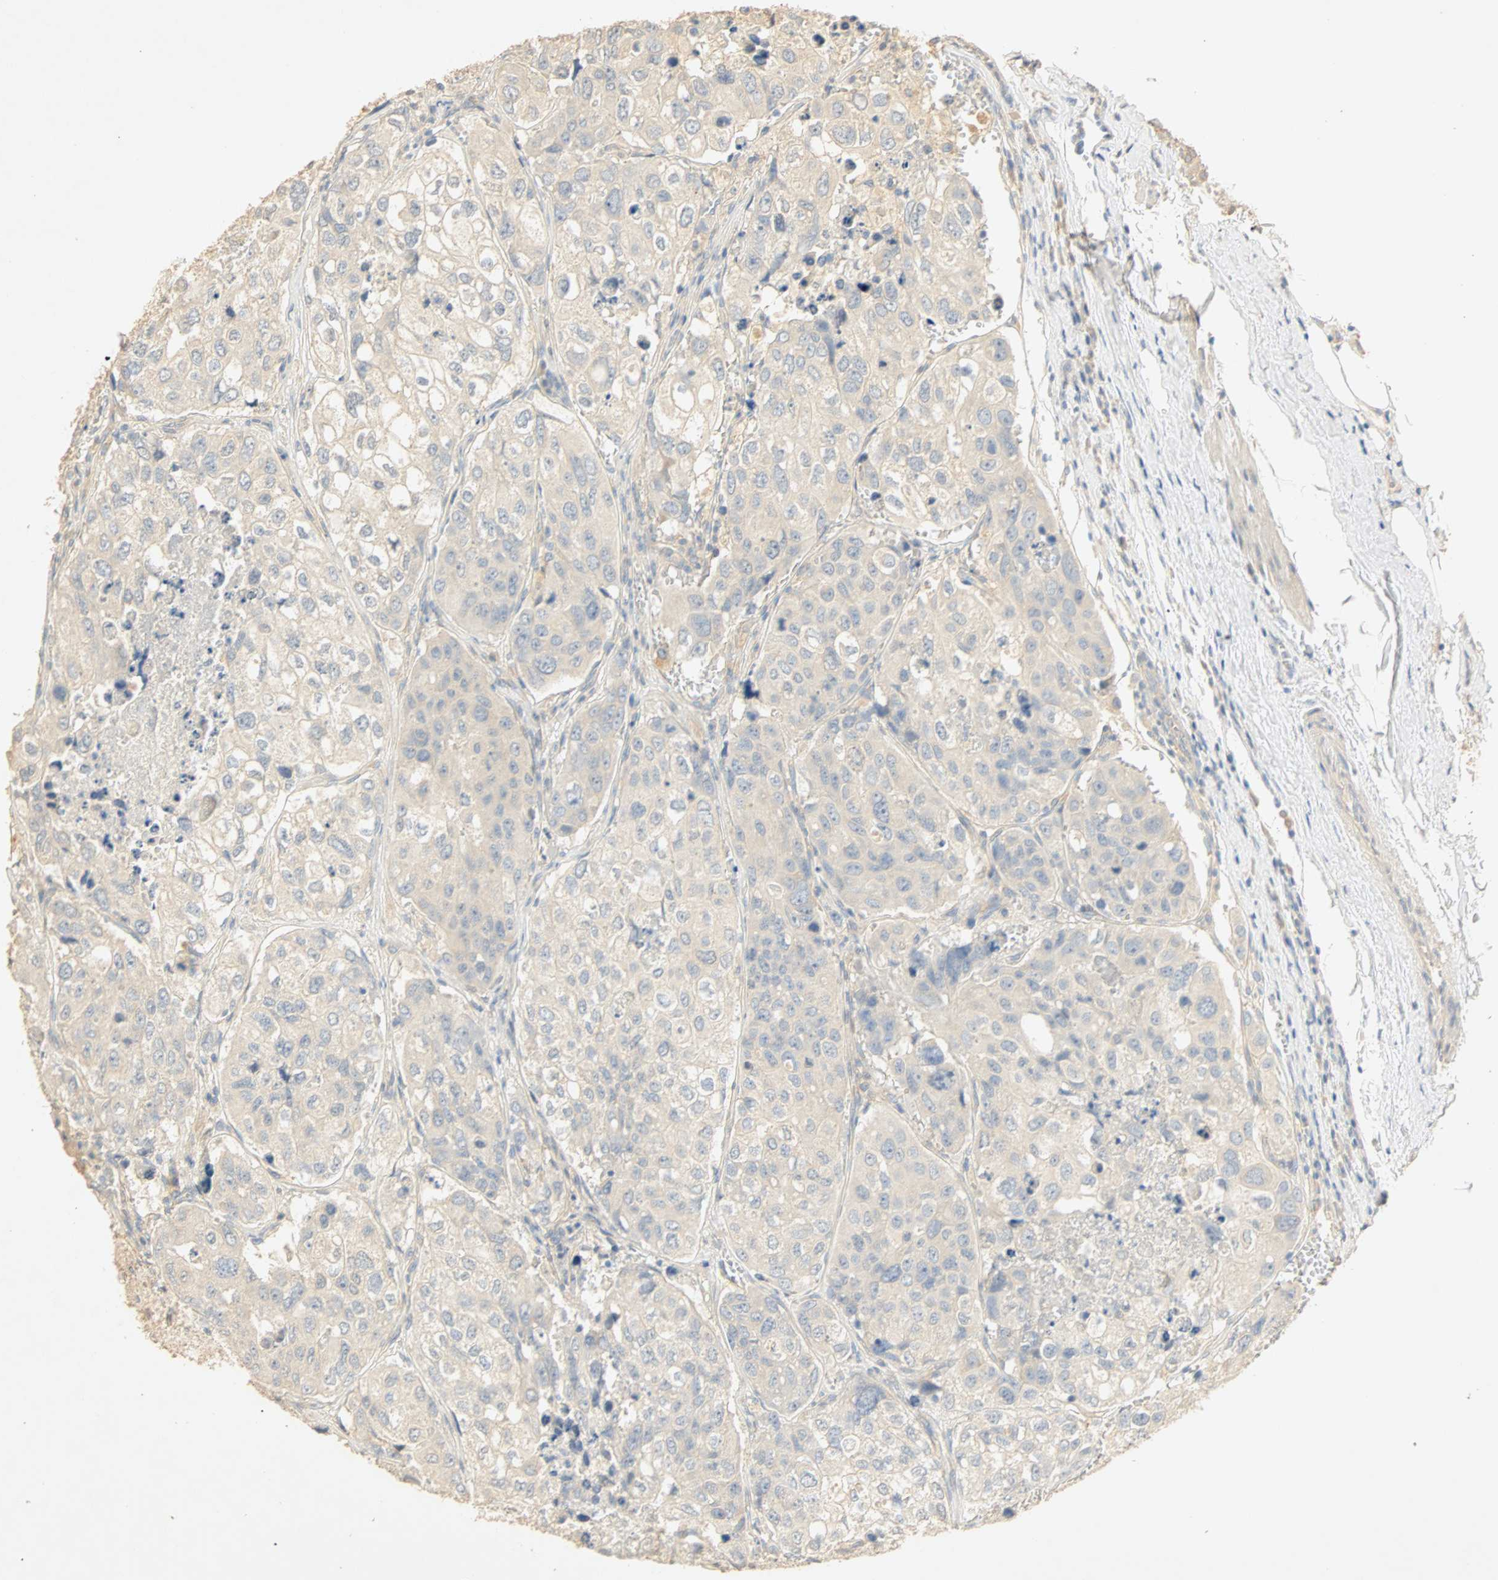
{"staining": {"intensity": "negative", "quantity": "none", "location": "none"}, "tissue": "urothelial cancer", "cell_type": "Tumor cells", "image_type": "cancer", "snomed": [{"axis": "morphology", "description": "Urothelial carcinoma, High grade"}, {"axis": "topography", "description": "Lymph node"}, {"axis": "topography", "description": "Urinary bladder"}], "caption": "Immunohistochemistry (IHC) photomicrograph of neoplastic tissue: high-grade urothelial carcinoma stained with DAB demonstrates no significant protein staining in tumor cells.", "gene": "SELENBP1", "patient": {"sex": "male", "age": 51}}